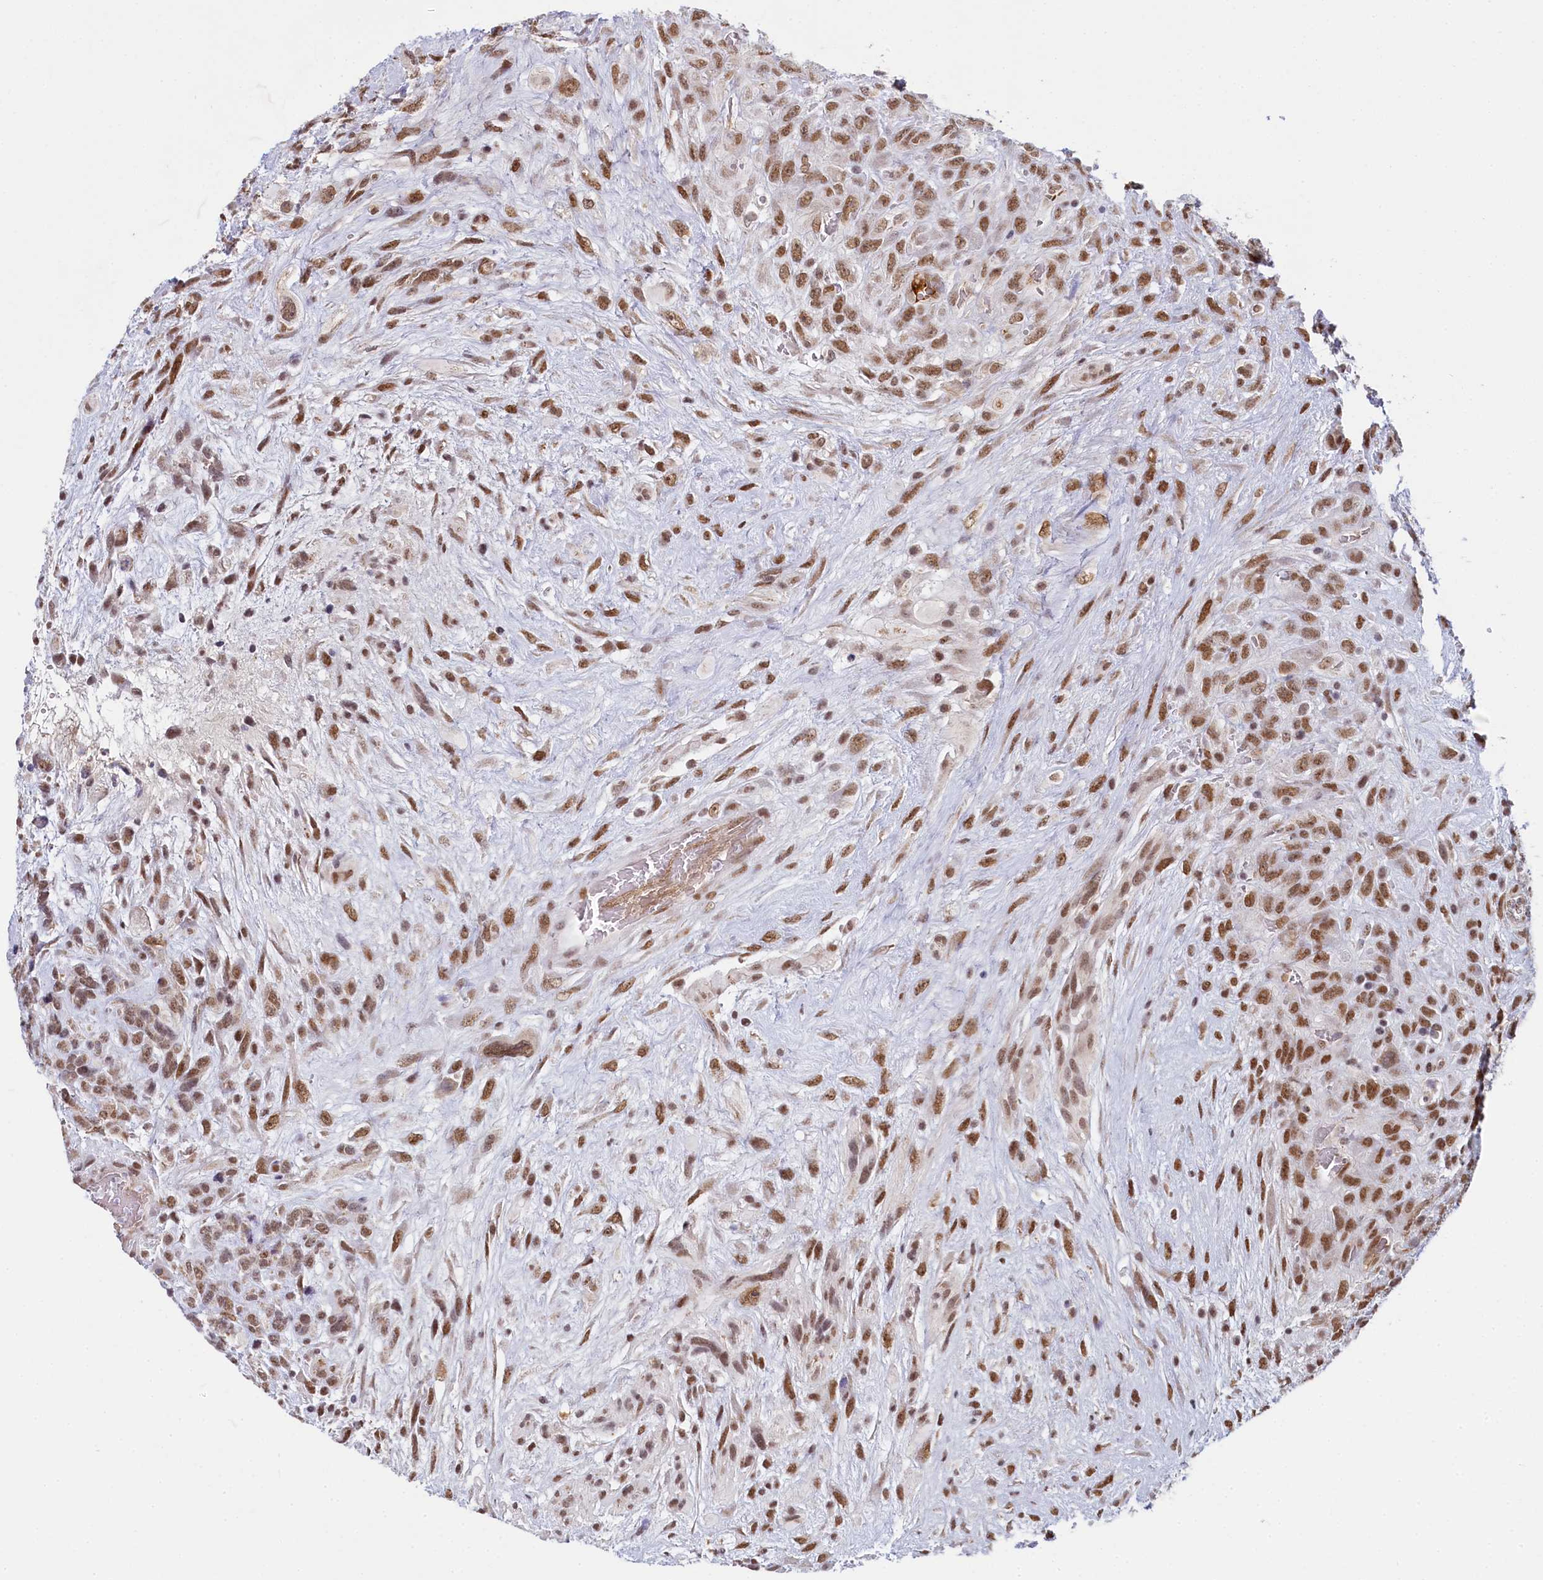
{"staining": {"intensity": "moderate", "quantity": ">75%", "location": "nuclear"}, "tissue": "glioma", "cell_type": "Tumor cells", "image_type": "cancer", "snomed": [{"axis": "morphology", "description": "Glioma, malignant, High grade"}, {"axis": "topography", "description": "Brain"}], "caption": "Immunohistochemical staining of human malignant glioma (high-grade) displays medium levels of moderate nuclear protein staining in approximately >75% of tumor cells.", "gene": "PPHLN1", "patient": {"sex": "male", "age": 61}}